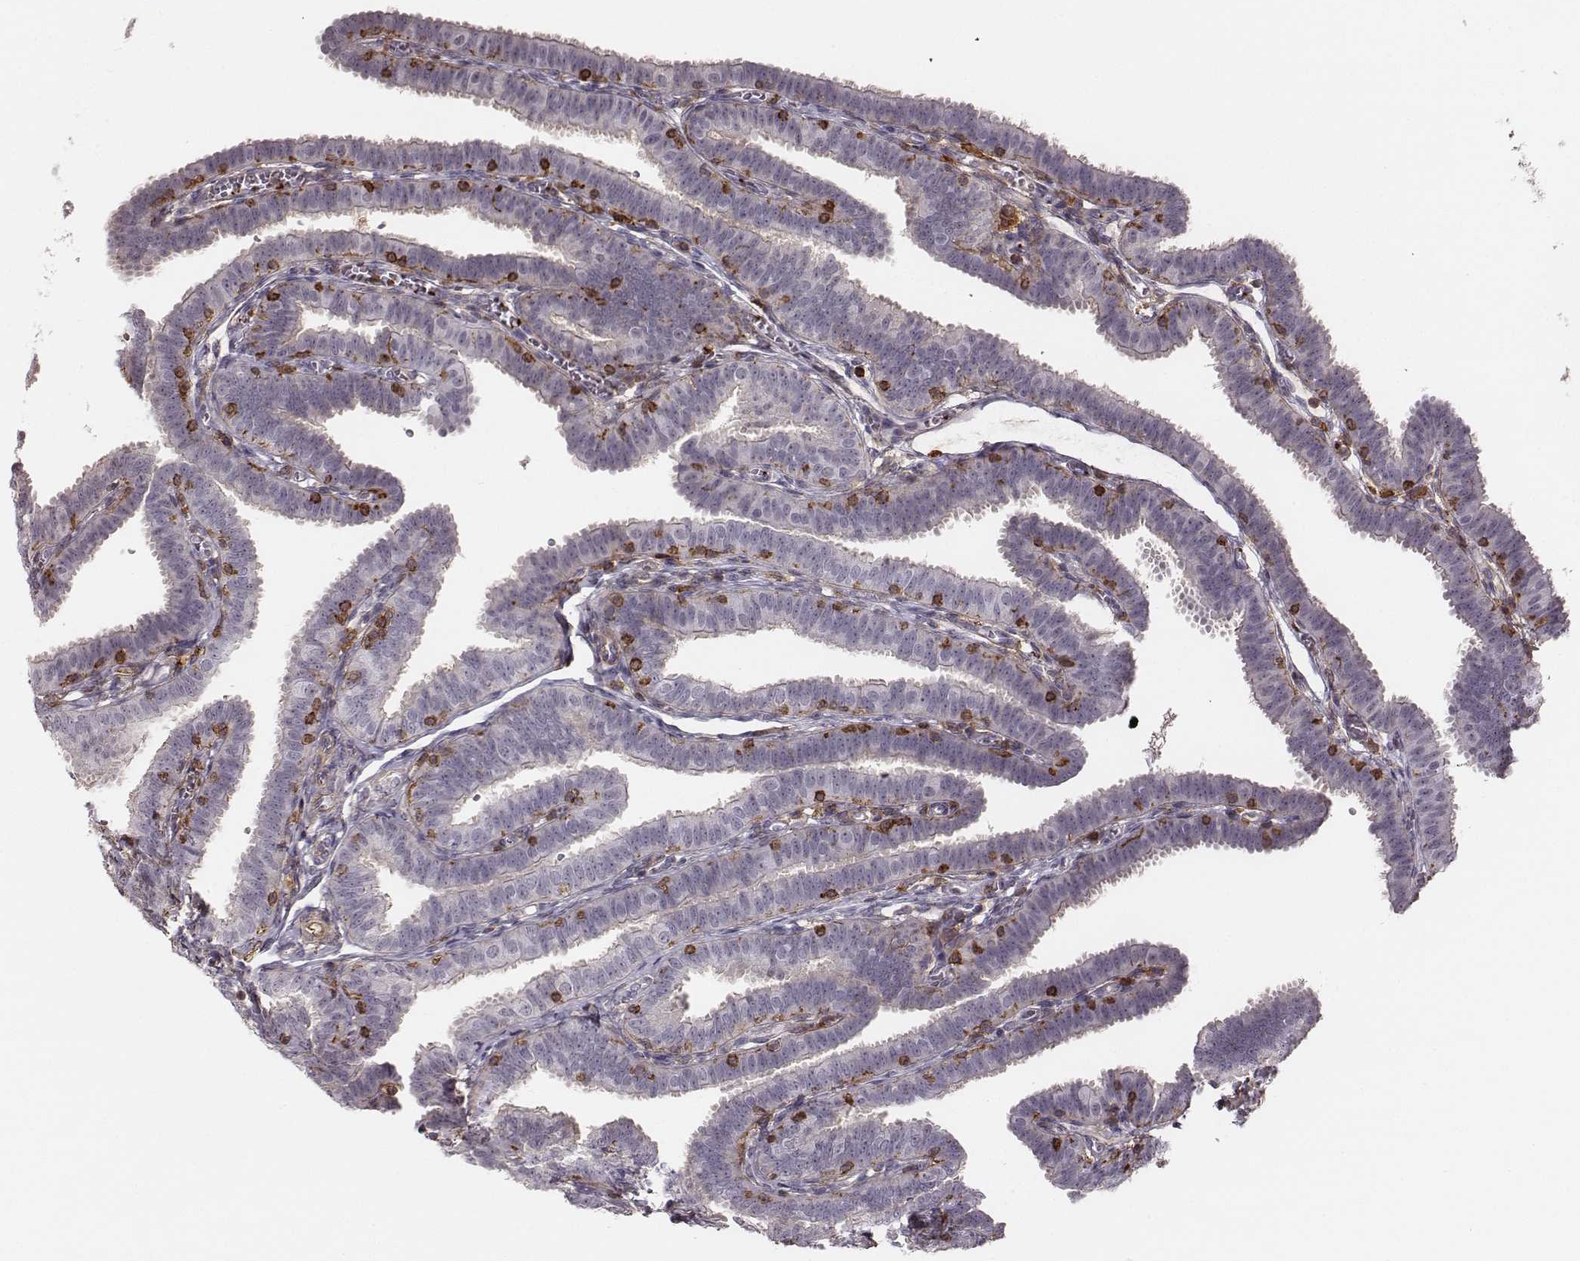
{"staining": {"intensity": "negative", "quantity": "none", "location": "none"}, "tissue": "fallopian tube", "cell_type": "Glandular cells", "image_type": "normal", "snomed": [{"axis": "morphology", "description": "Normal tissue, NOS"}, {"axis": "topography", "description": "Fallopian tube"}], "caption": "Immunohistochemical staining of benign human fallopian tube demonstrates no significant expression in glandular cells.", "gene": "ZYX", "patient": {"sex": "female", "age": 25}}